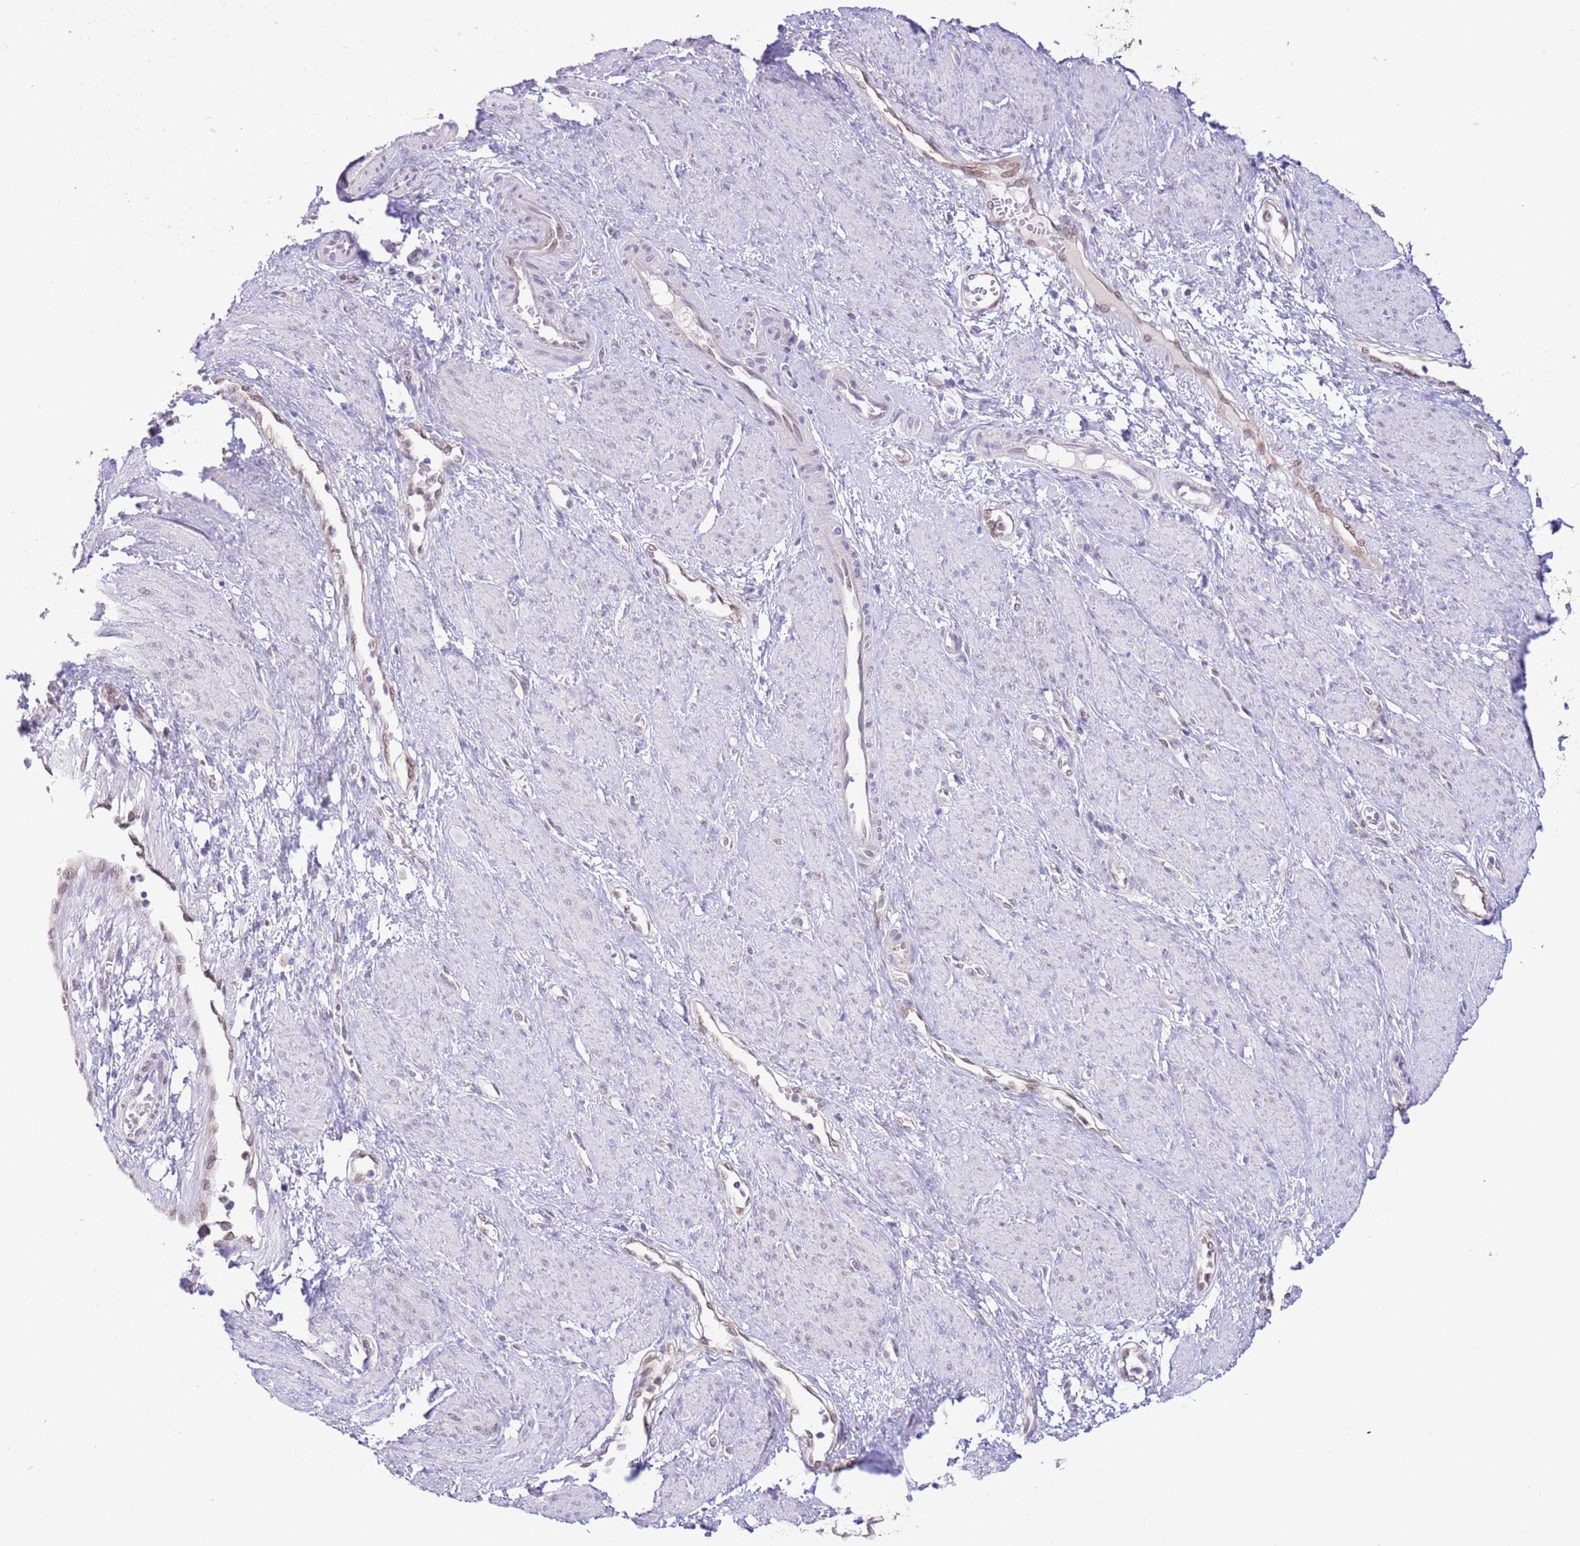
{"staining": {"intensity": "negative", "quantity": "none", "location": "none"}, "tissue": "smooth muscle", "cell_type": "Smooth muscle cells", "image_type": "normal", "snomed": [{"axis": "morphology", "description": "Normal tissue, NOS"}, {"axis": "topography", "description": "Smooth muscle"}, {"axis": "topography", "description": "Uterus"}], "caption": "An IHC histopathology image of unremarkable smooth muscle is shown. There is no staining in smooth muscle cells of smooth muscle. Nuclei are stained in blue.", "gene": "EBPL", "patient": {"sex": "female", "age": 39}}